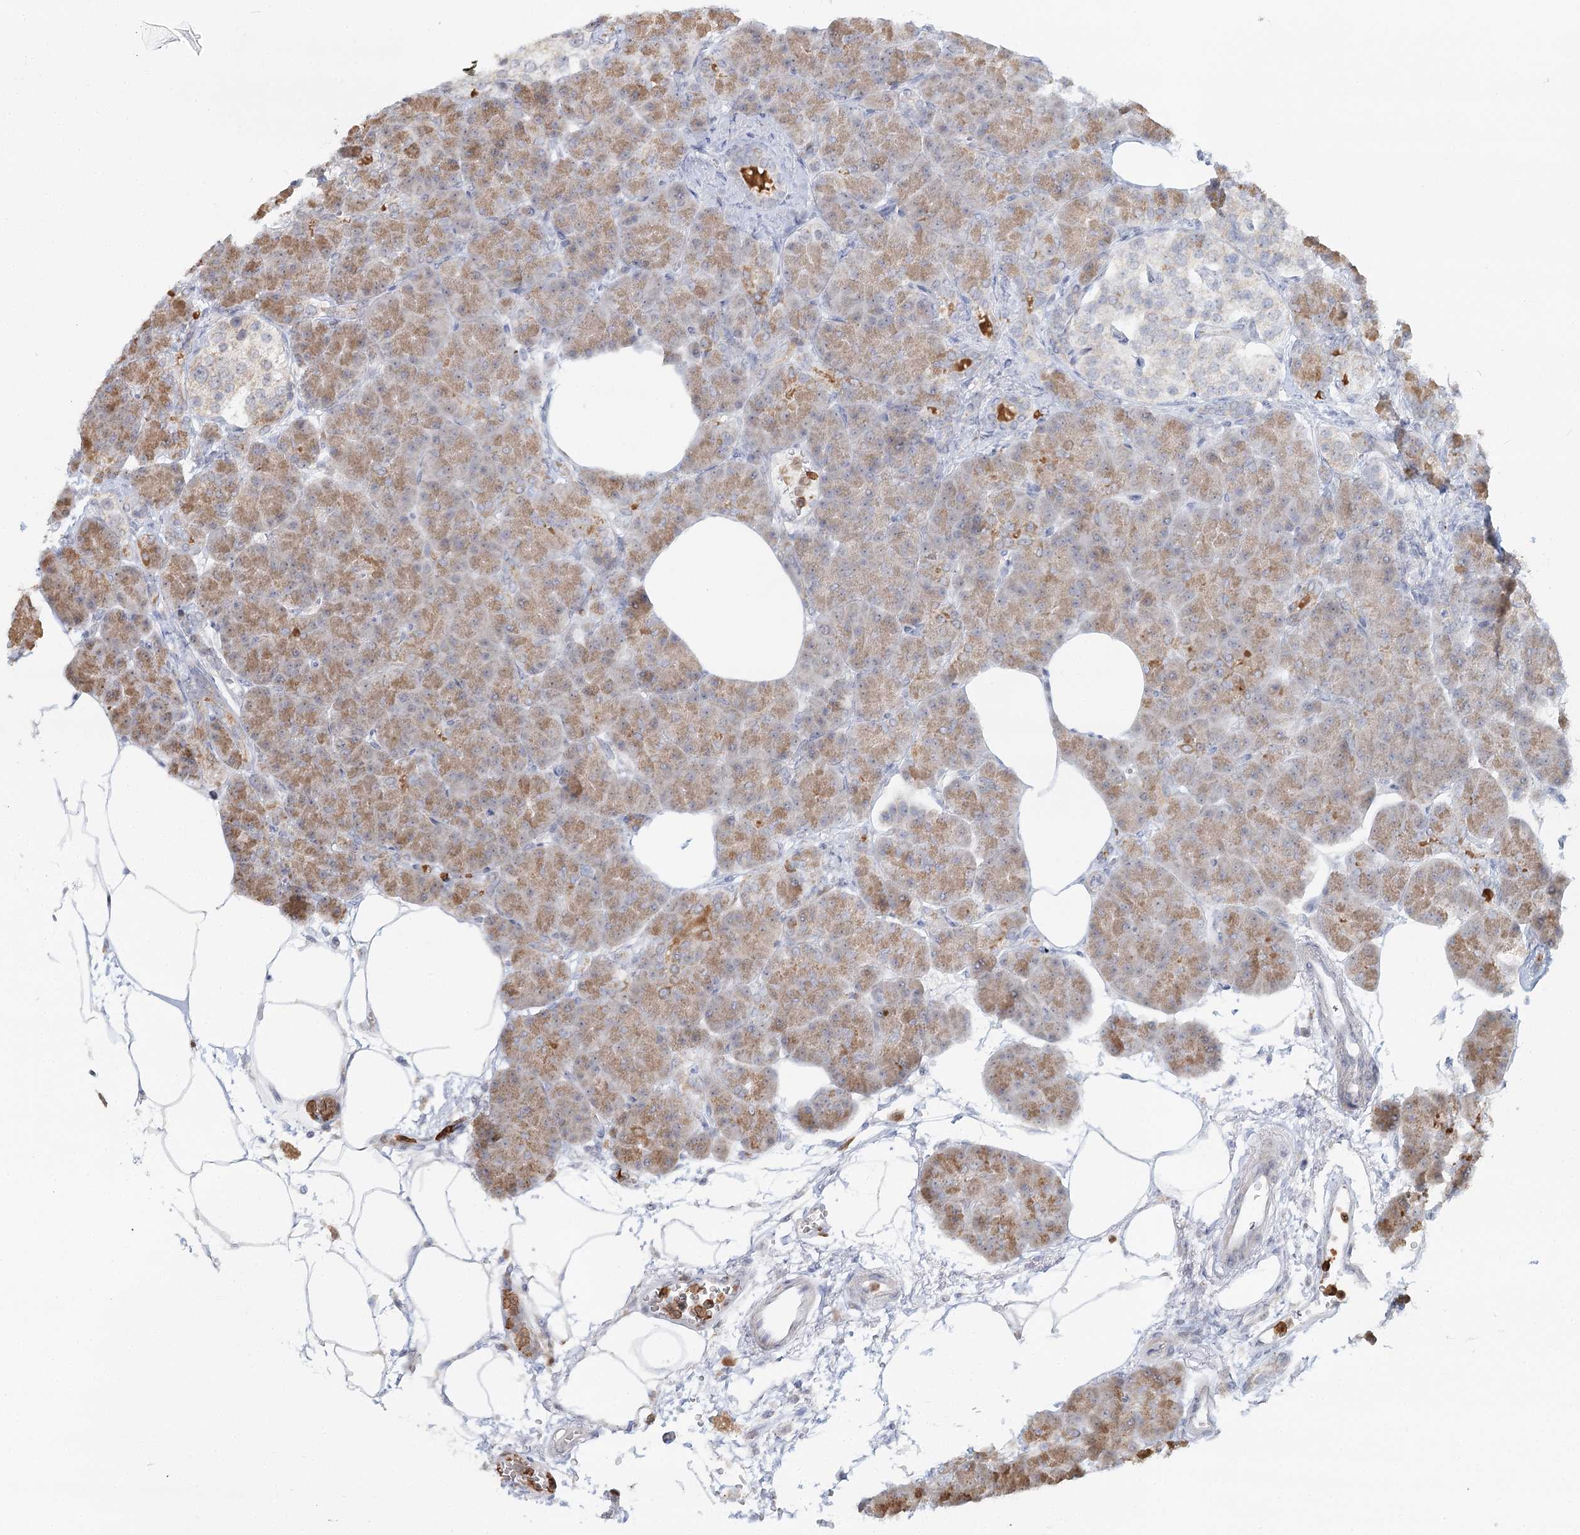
{"staining": {"intensity": "moderate", "quantity": ">75%", "location": "cytoplasmic/membranous"}, "tissue": "pancreas", "cell_type": "Exocrine glandular cells", "image_type": "normal", "snomed": [{"axis": "morphology", "description": "Normal tissue, NOS"}, {"axis": "topography", "description": "Pancreas"}], "caption": "Protein analysis of normal pancreas displays moderate cytoplasmic/membranous expression in approximately >75% of exocrine glandular cells.", "gene": "ATAD1", "patient": {"sex": "female", "age": 70}}